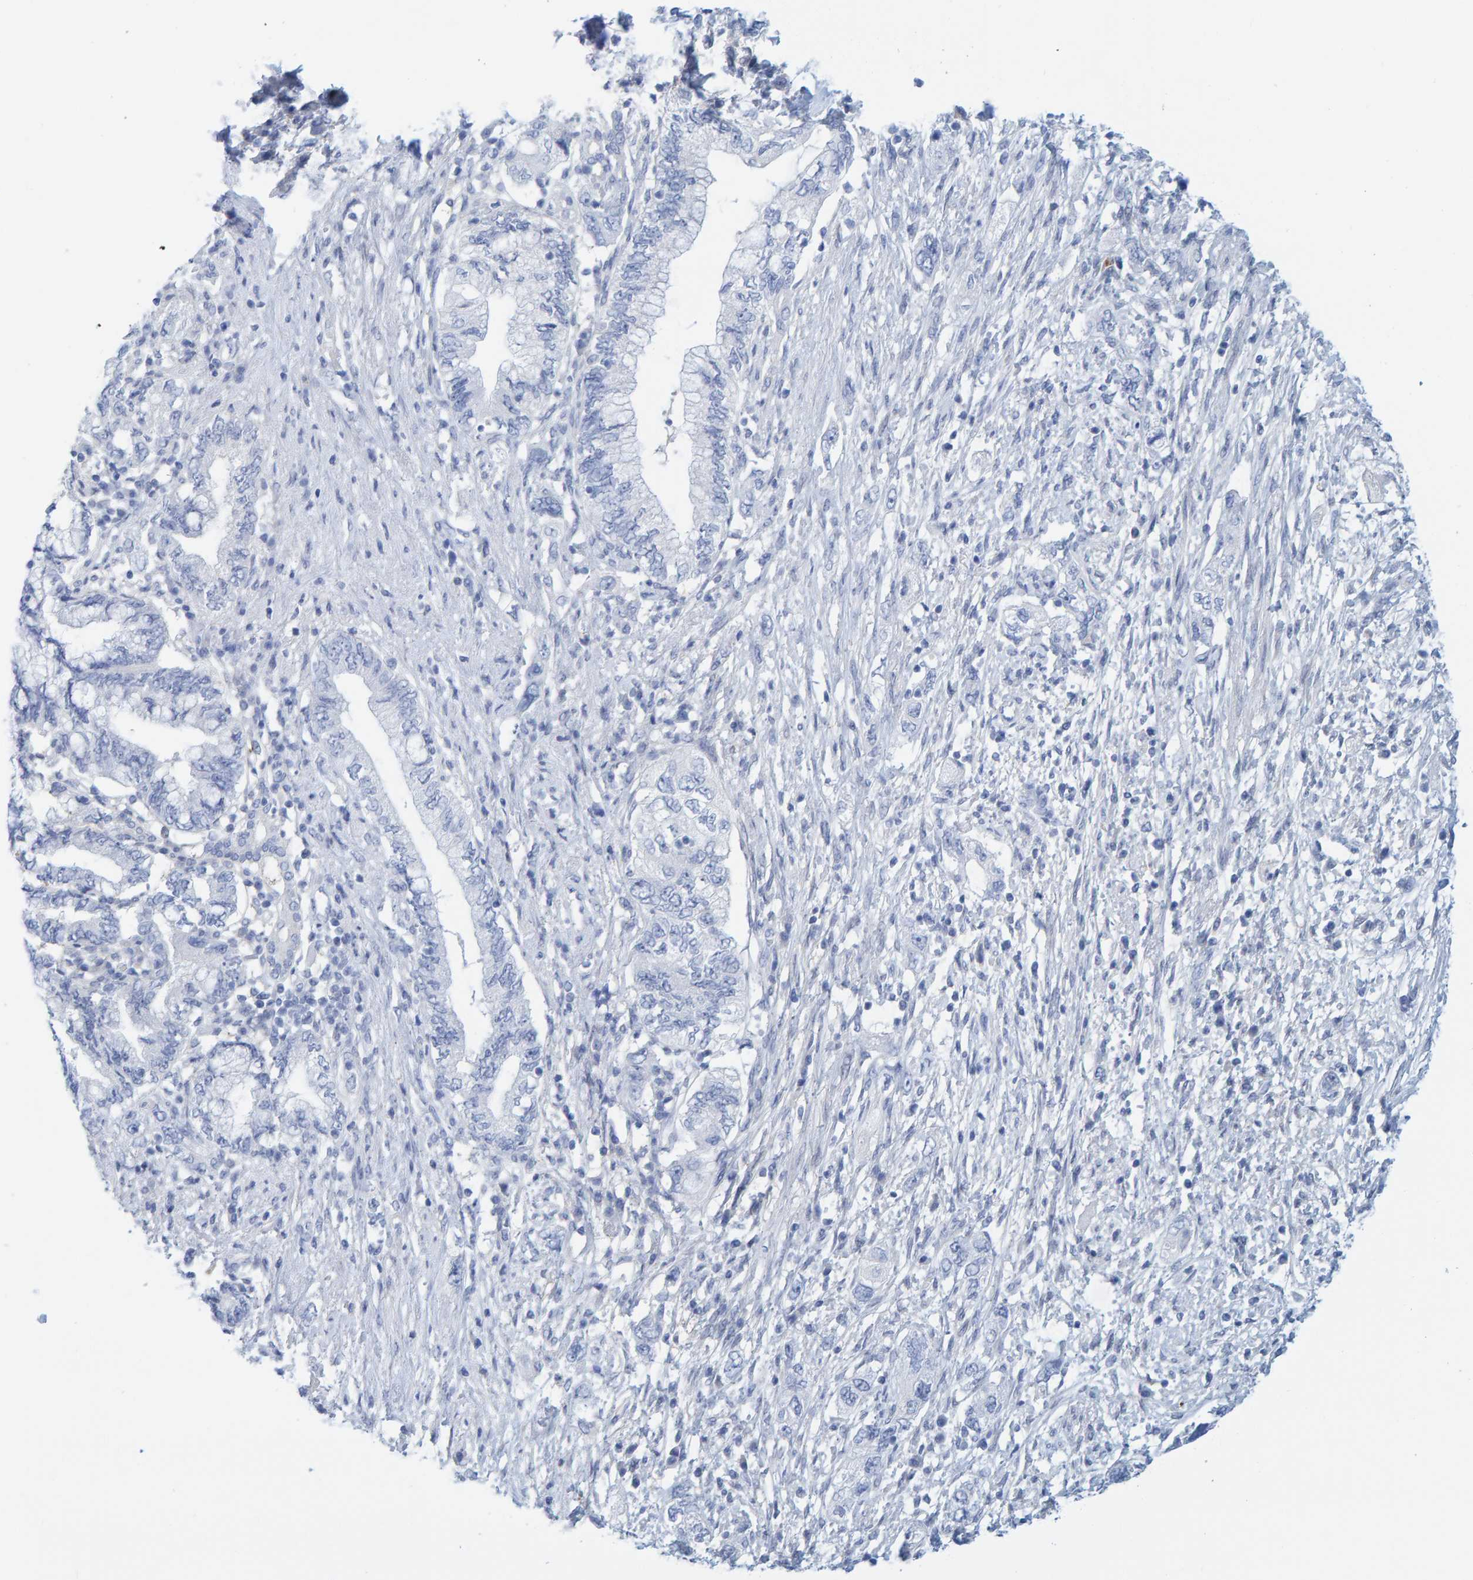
{"staining": {"intensity": "negative", "quantity": "none", "location": "none"}, "tissue": "pancreatic cancer", "cell_type": "Tumor cells", "image_type": "cancer", "snomed": [{"axis": "morphology", "description": "Adenocarcinoma, NOS"}, {"axis": "topography", "description": "Pancreas"}], "caption": "The histopathology image exhibits no significant positivity in tumor cells of pancreatic cancer (adenocarcinoma).", "gene": "KLHL11", "patient": {"sex": "female", "age": 73}}